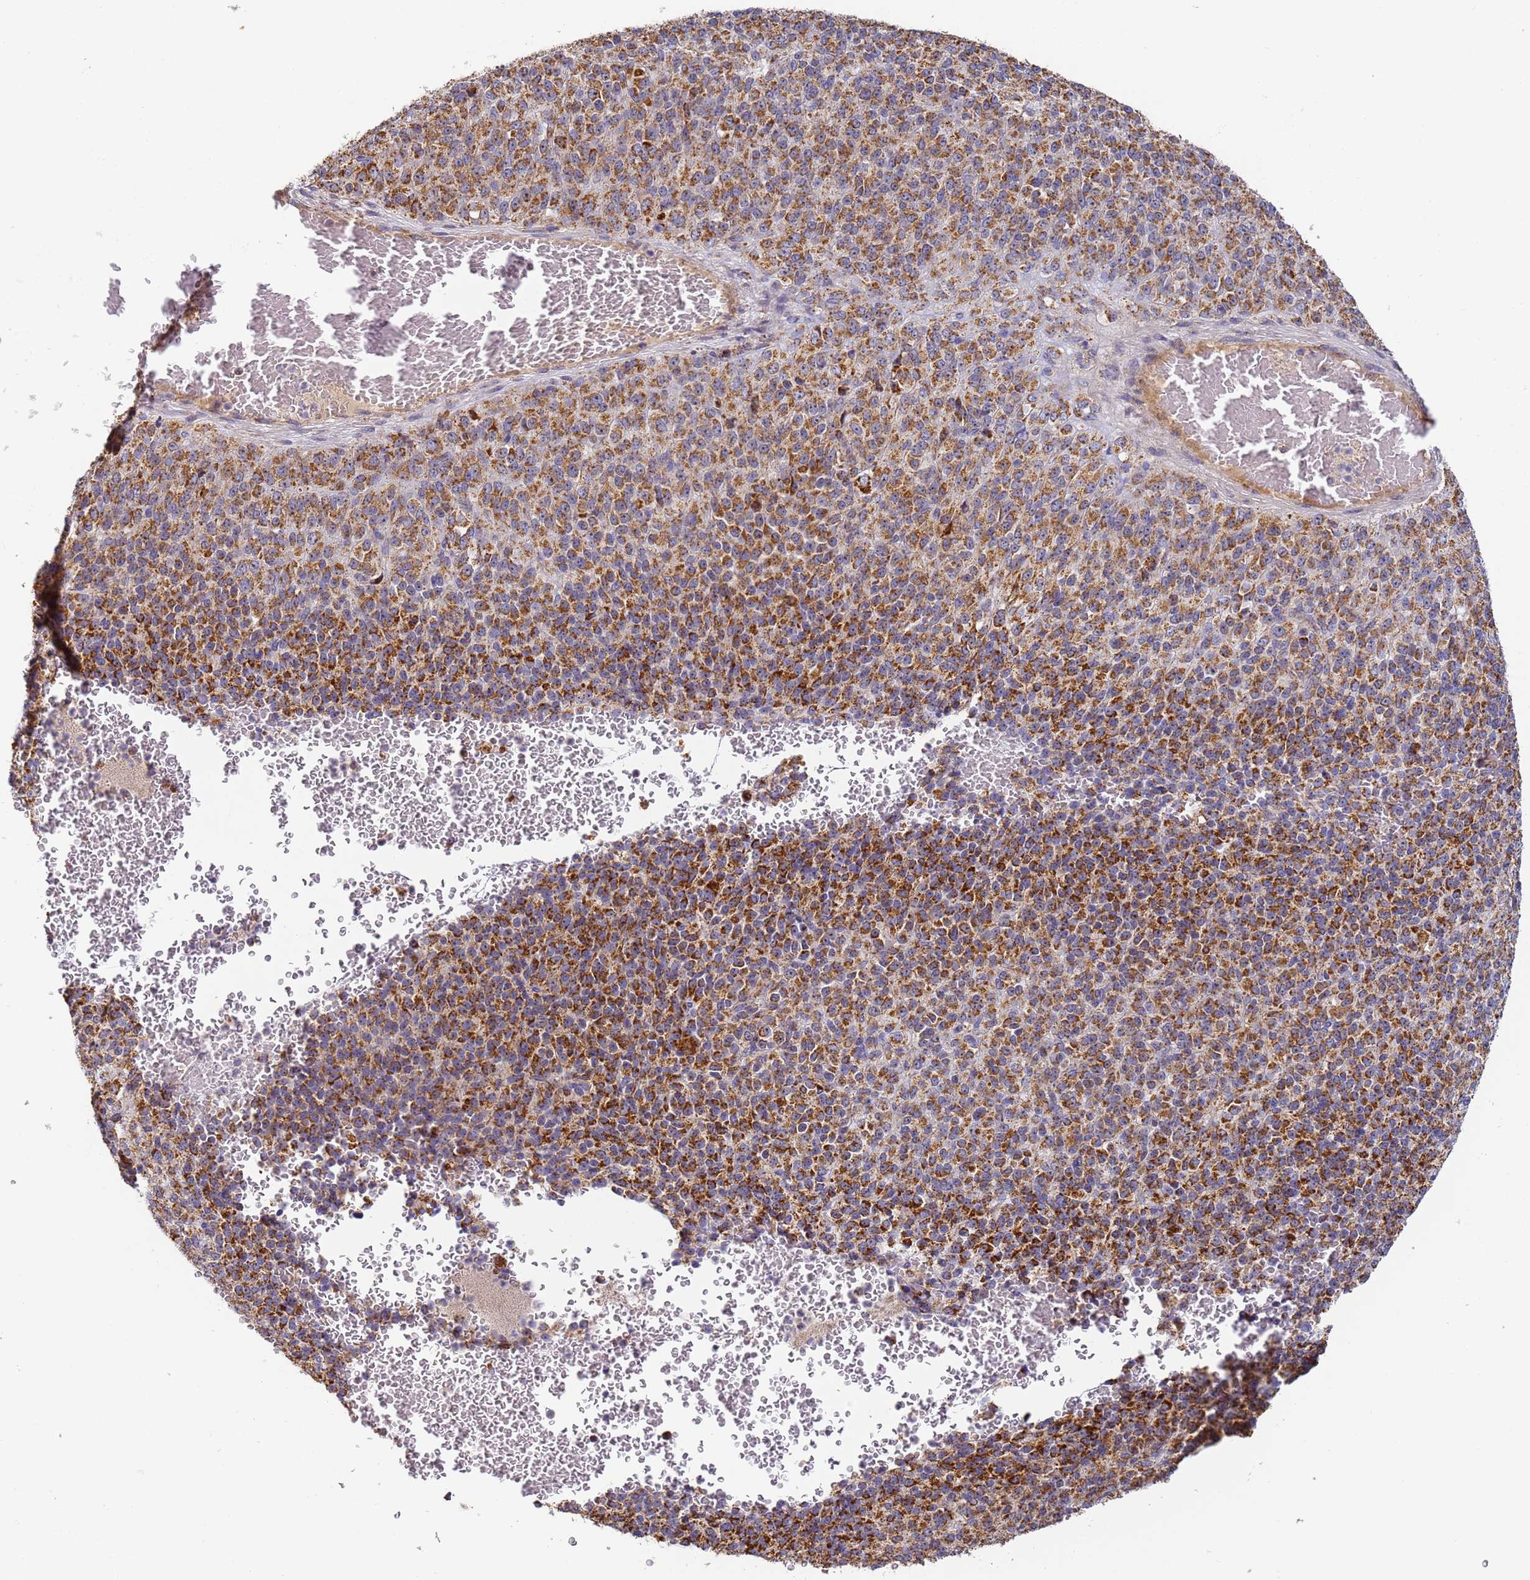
{"staining": {"intensity": "strong", "quantity": ">75%", "location": "cytoplasmic/membranous"}, "tissue": "melanoma", "cell_type": "Tumor cells", "image_type": "cancer", "snomed": [{"axis": "morphology", "description": "Malignant melanoma, Metastatic site"}, {"axis": "topography", "description": "Brain"}], "caption": "IHC of human malignant melanoma (metastatic site) reveals high levels of strong cytoplasmic/membranous positivity in approximately >75% of tumor cells. The staining was performed using DAB, with brown indicating positive protein expression. Nuclei are stained blue with hematoxylin.", "gene": "FRG2C", "patient": {"sex": "female", "age": 56}}